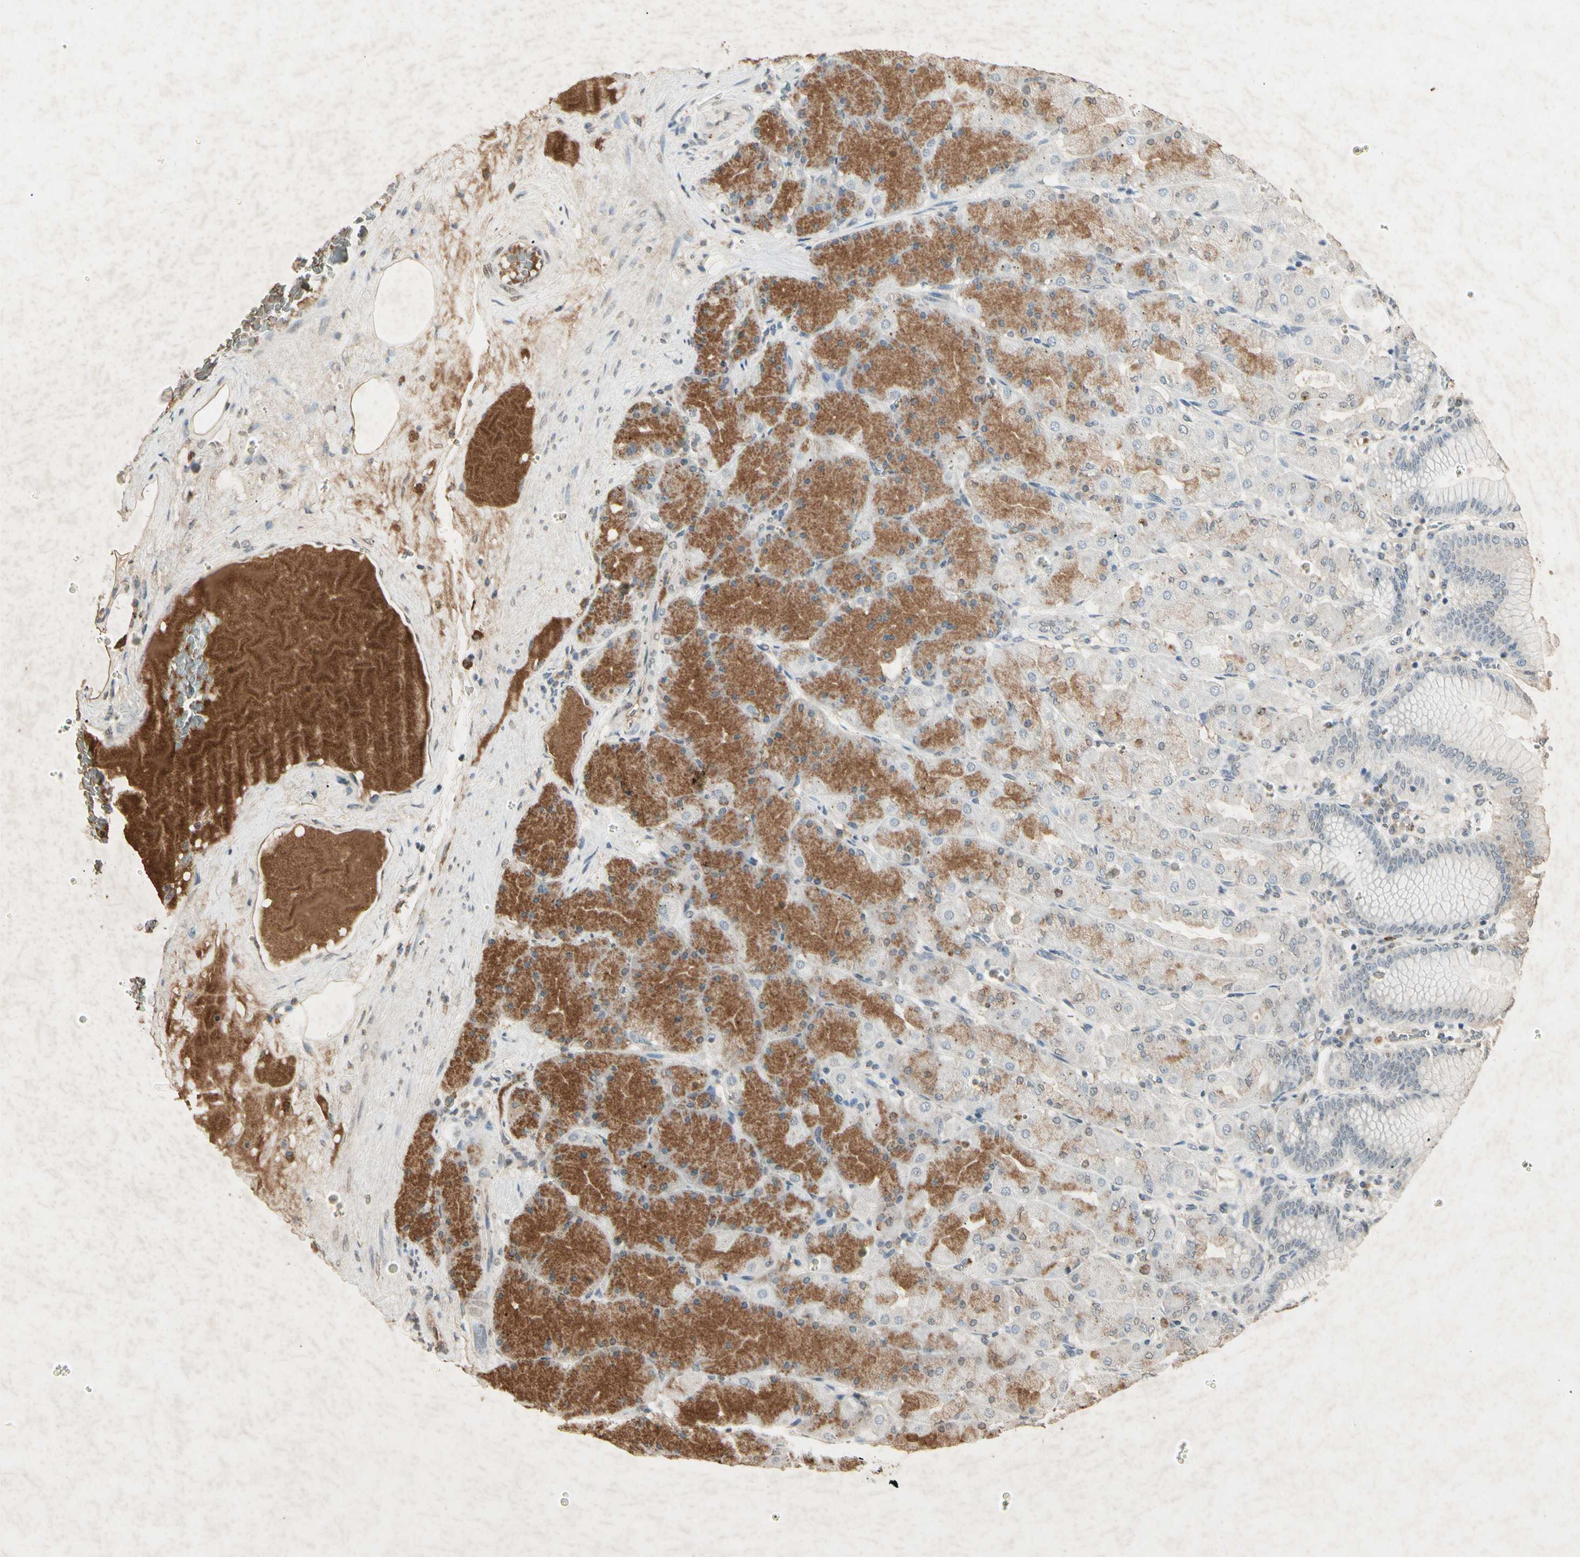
{"staining": {"intensity": "moderate", "quantity": "25%-75%", "location": "cytoplasmic/membranous"}, "tissue": "stomach", "cell_type": "Glandular cells", "image_type": "normal", "snomed": [{"axis": "morphology", "description": "Normal tissue, NOS"}, {"axis": "topography", "description": "Stomach, upper"}], "caption": "There is medium levels of moderate cytoplasmic/membranous positivity in glandular cells of benign stomach, as demonstrated by immunohistochemical staining (brown color).", "gene": "CP", "patient": {"sex": "female", "age": 56}}